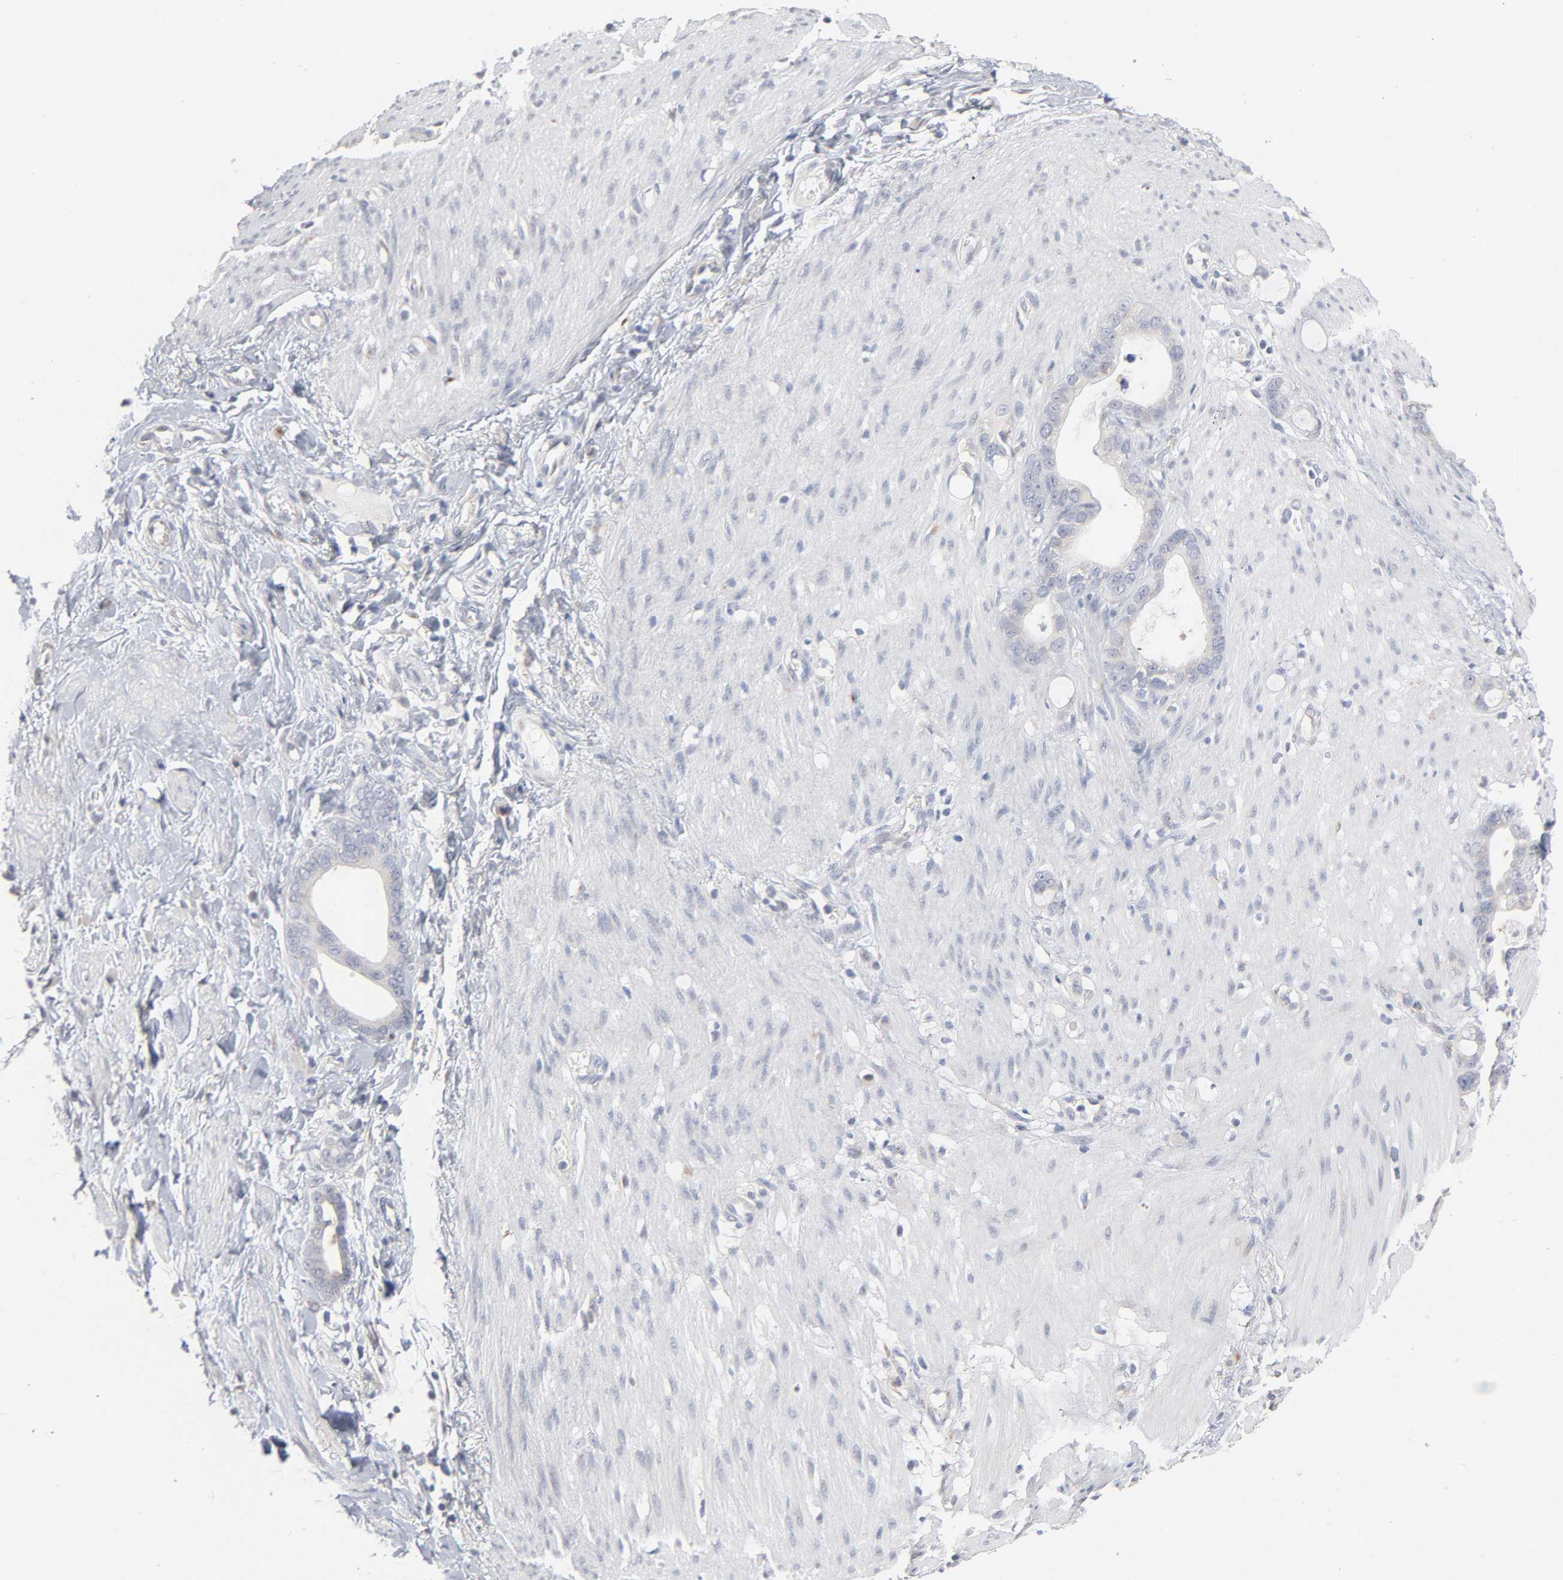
{"staining": {"intensity": "negative", "quantity": "none", "location": "none"}, "tissue": "stomach cancer", "cell_type": "Tumor cells", "image_type": "cancer", "snomed": [{"axis": "morphology", "description": "Adenocarcinoma, NOS"}, {"axis": "topography", "description": "Stomach"}], "caption": "High power microscopy photomicrograph of an immunohistochemistry (IHC) histopathology image of stomach cancer, revealing no significant expression in tumor cells. The staining is performed using DAB brown chromogen with nuclei counter-stained in using hematoxylin.", "gene": "AK7", "patient": {"sex": "female", "age": 75}}